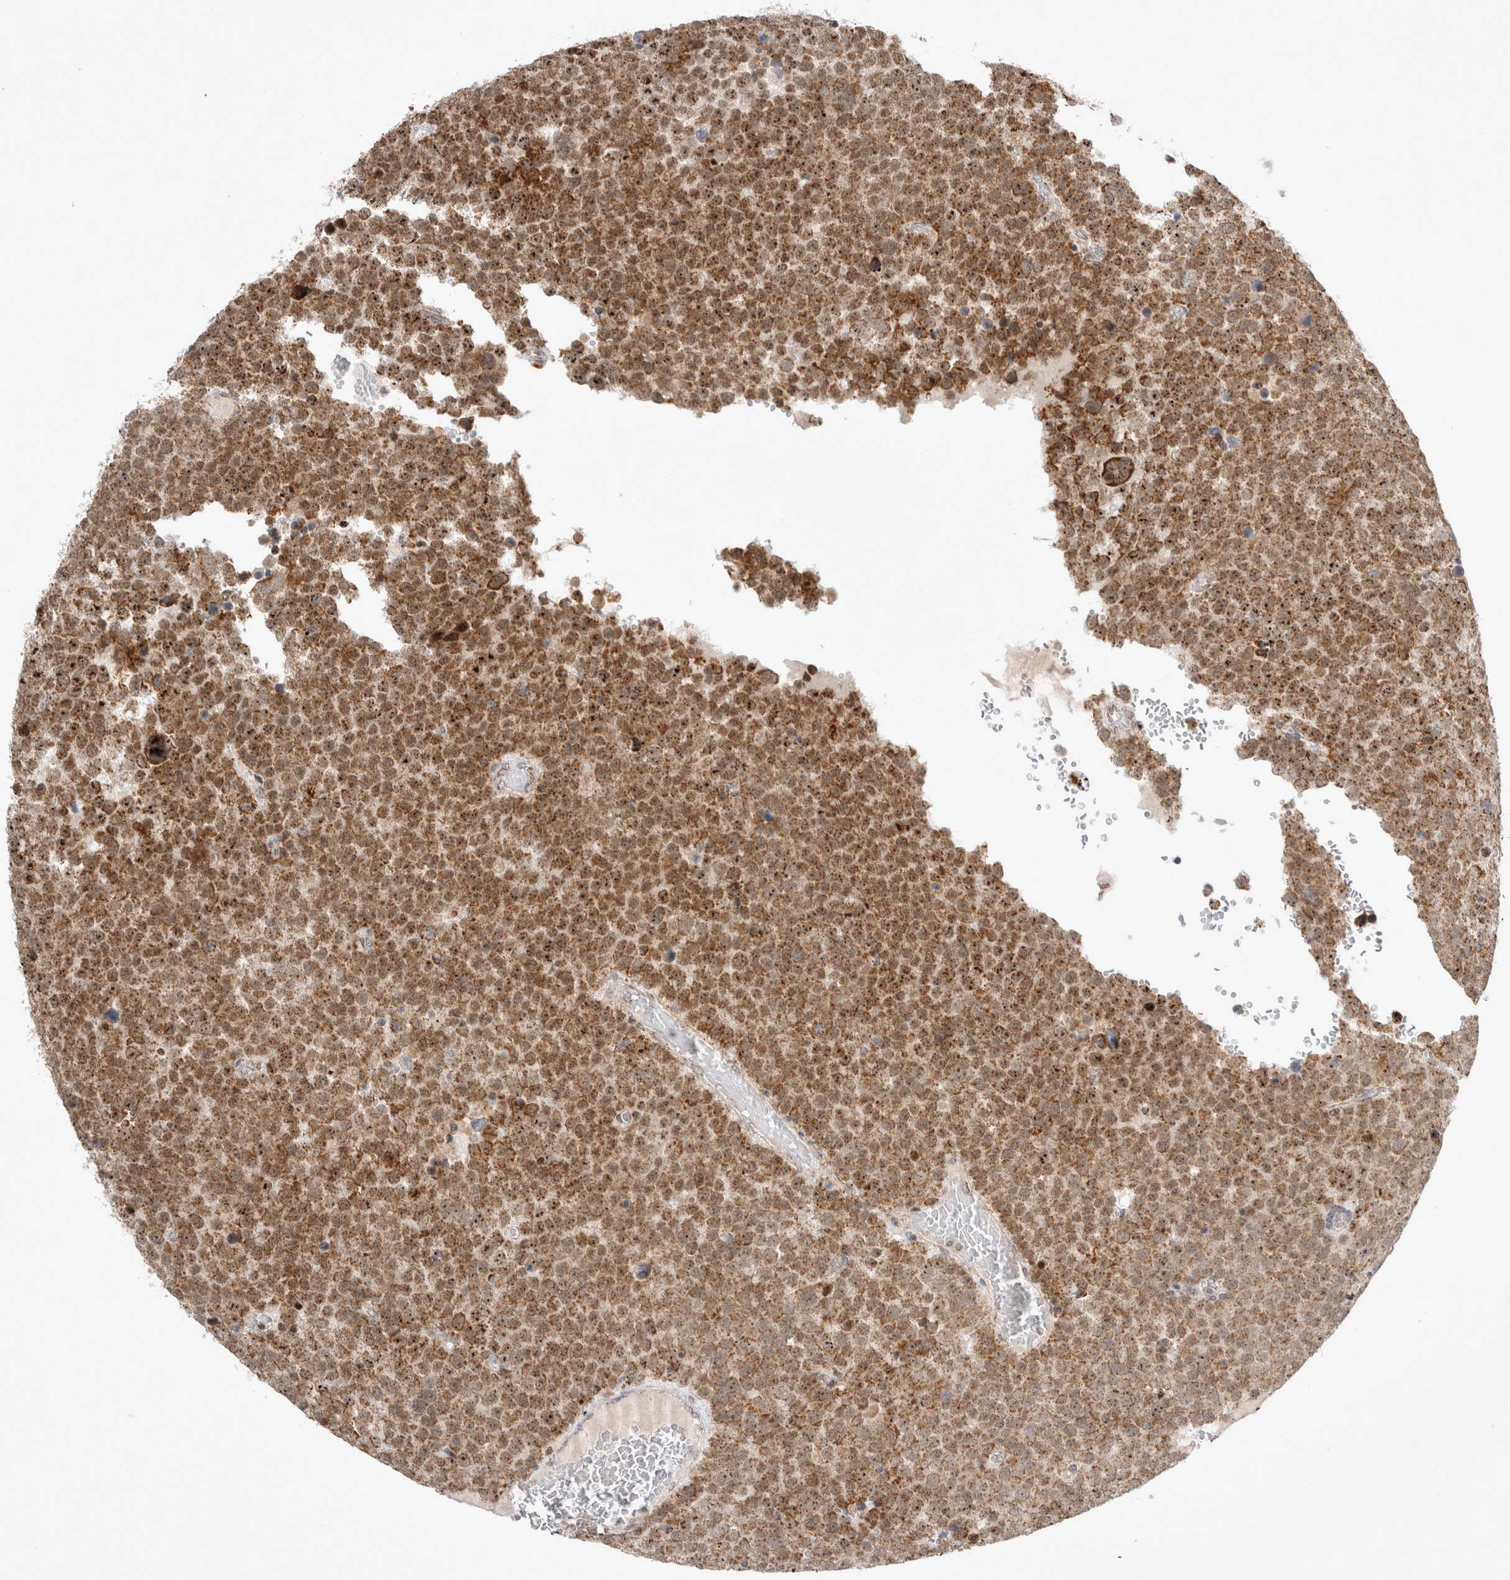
{"staining": {"intensity": "moderate", "quantity": ">75%", "location": "cytoplasmic/membranous,nuclear"}, "tissue": "testis cancer", "cell_type": "Tumor cells", "image_type": "cancer", "snomed": [{"axis": "morphology", "description": "Seminoma, NOS"}, {"axis": "topography", "description": "Testis"}], "caption": "About >75% of tumor cells in human testis seminoma reveal moderate cytoplasmic/membranous and nuclear protein positivity as visualized by brown immunohistochemical staining.", "gene": "MRPL37", "patient": {"sex": "male", "age": 71}}